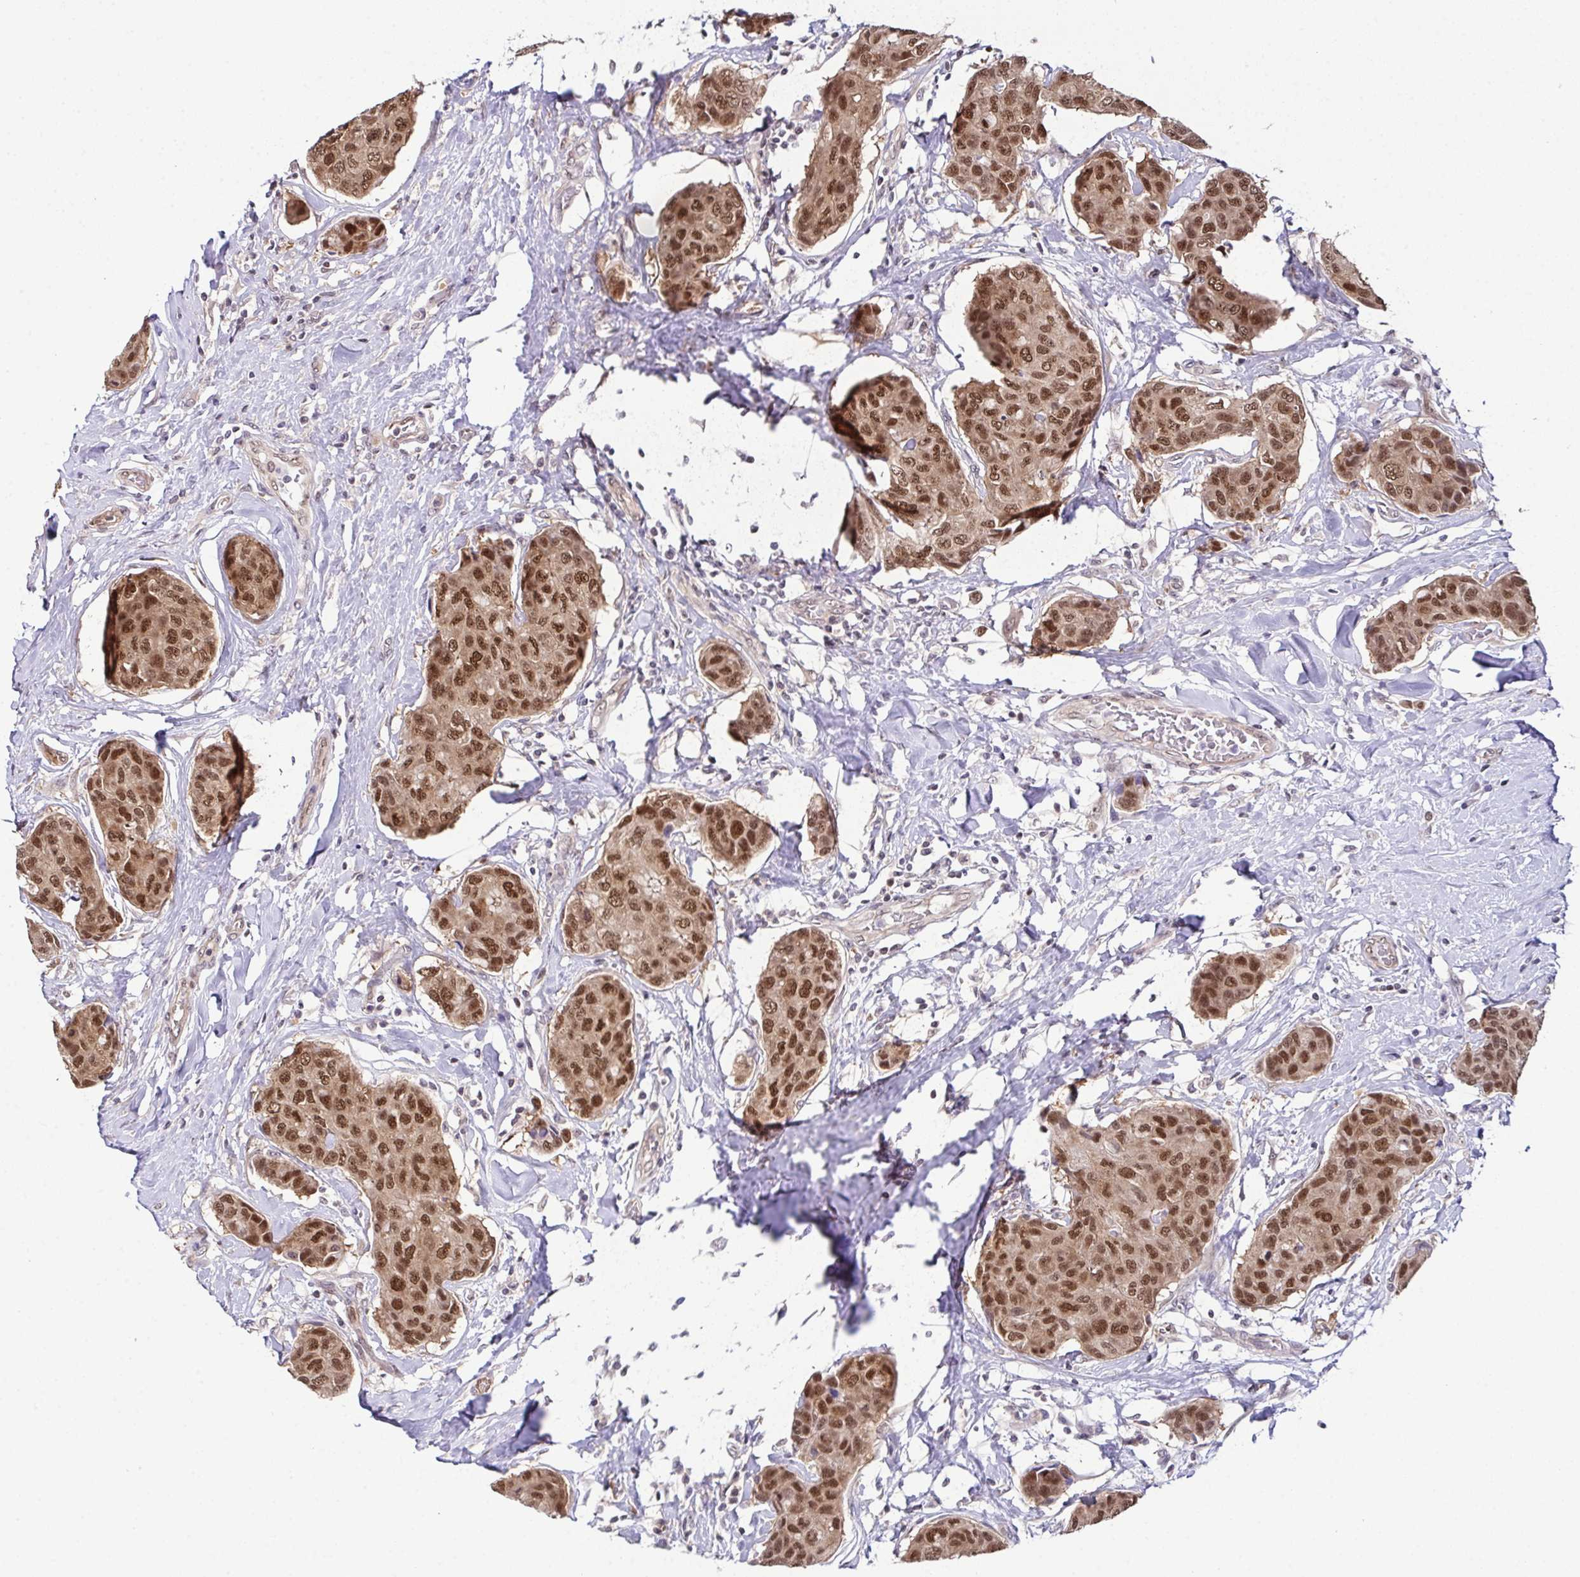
{"staining": {"intensity": "moderate", "quantity": ">75%", "location": "nuclear"}, "tissue": "breast cancer", "cell_type": "Tumor cells", "image_type": "cancer", "snomed": [{"axis": "morphology", "description": "Duct carcinoma"}, {"axis": "topography", "description": "Breast"}], "caption": "Immunohistochemistry histopathology image of human breast invasive ductal carcinoma stained for a protein (brown), which exhibits medium levels of moderate nuclear staining in approximately >75% of tumor cells.", "gene": "DNAJB1", "patient": {"sex": "female", "age": 80}}